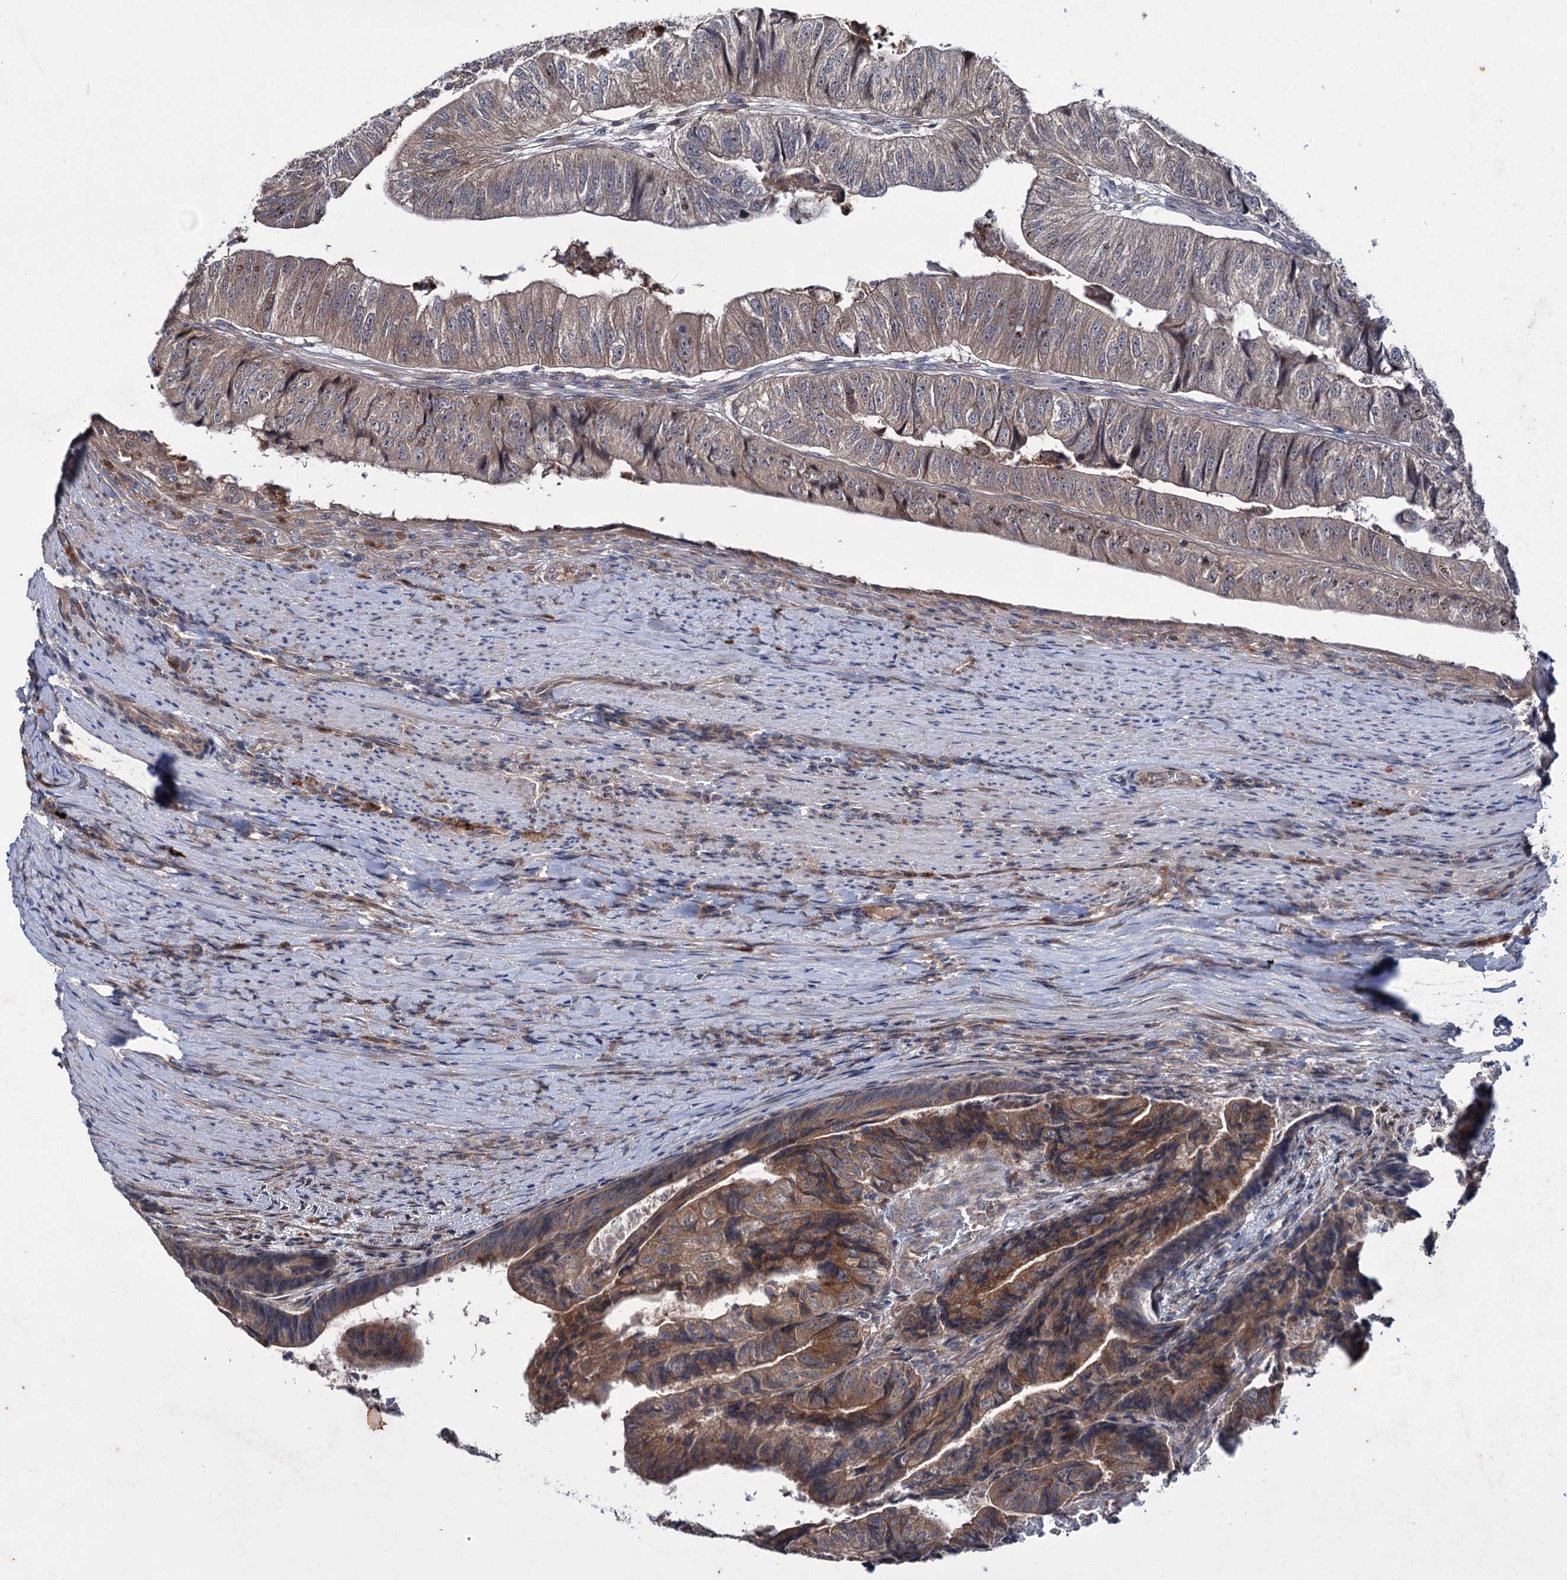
{"staining": {"intensity": "moderate", "quantity": "<25%", "location": "cytoplasmic/membranous"}, "tissue": "colorectal cancer", "cell_type": "Tumor cells", "image_type": "cancer", "snomed": [{"axis": "morphology", "description": "Adenocarcinoma, NOS"}, {"axis": "topography", "description": "Colon"}], "caption": "A brown stain labels moderate cytoplasmic/membranous expression of a protein in adenocarcinoma (colorectal) tumor cells.", "gene": "PTPN3", "patient": {"sex": "female", "age": 67}}